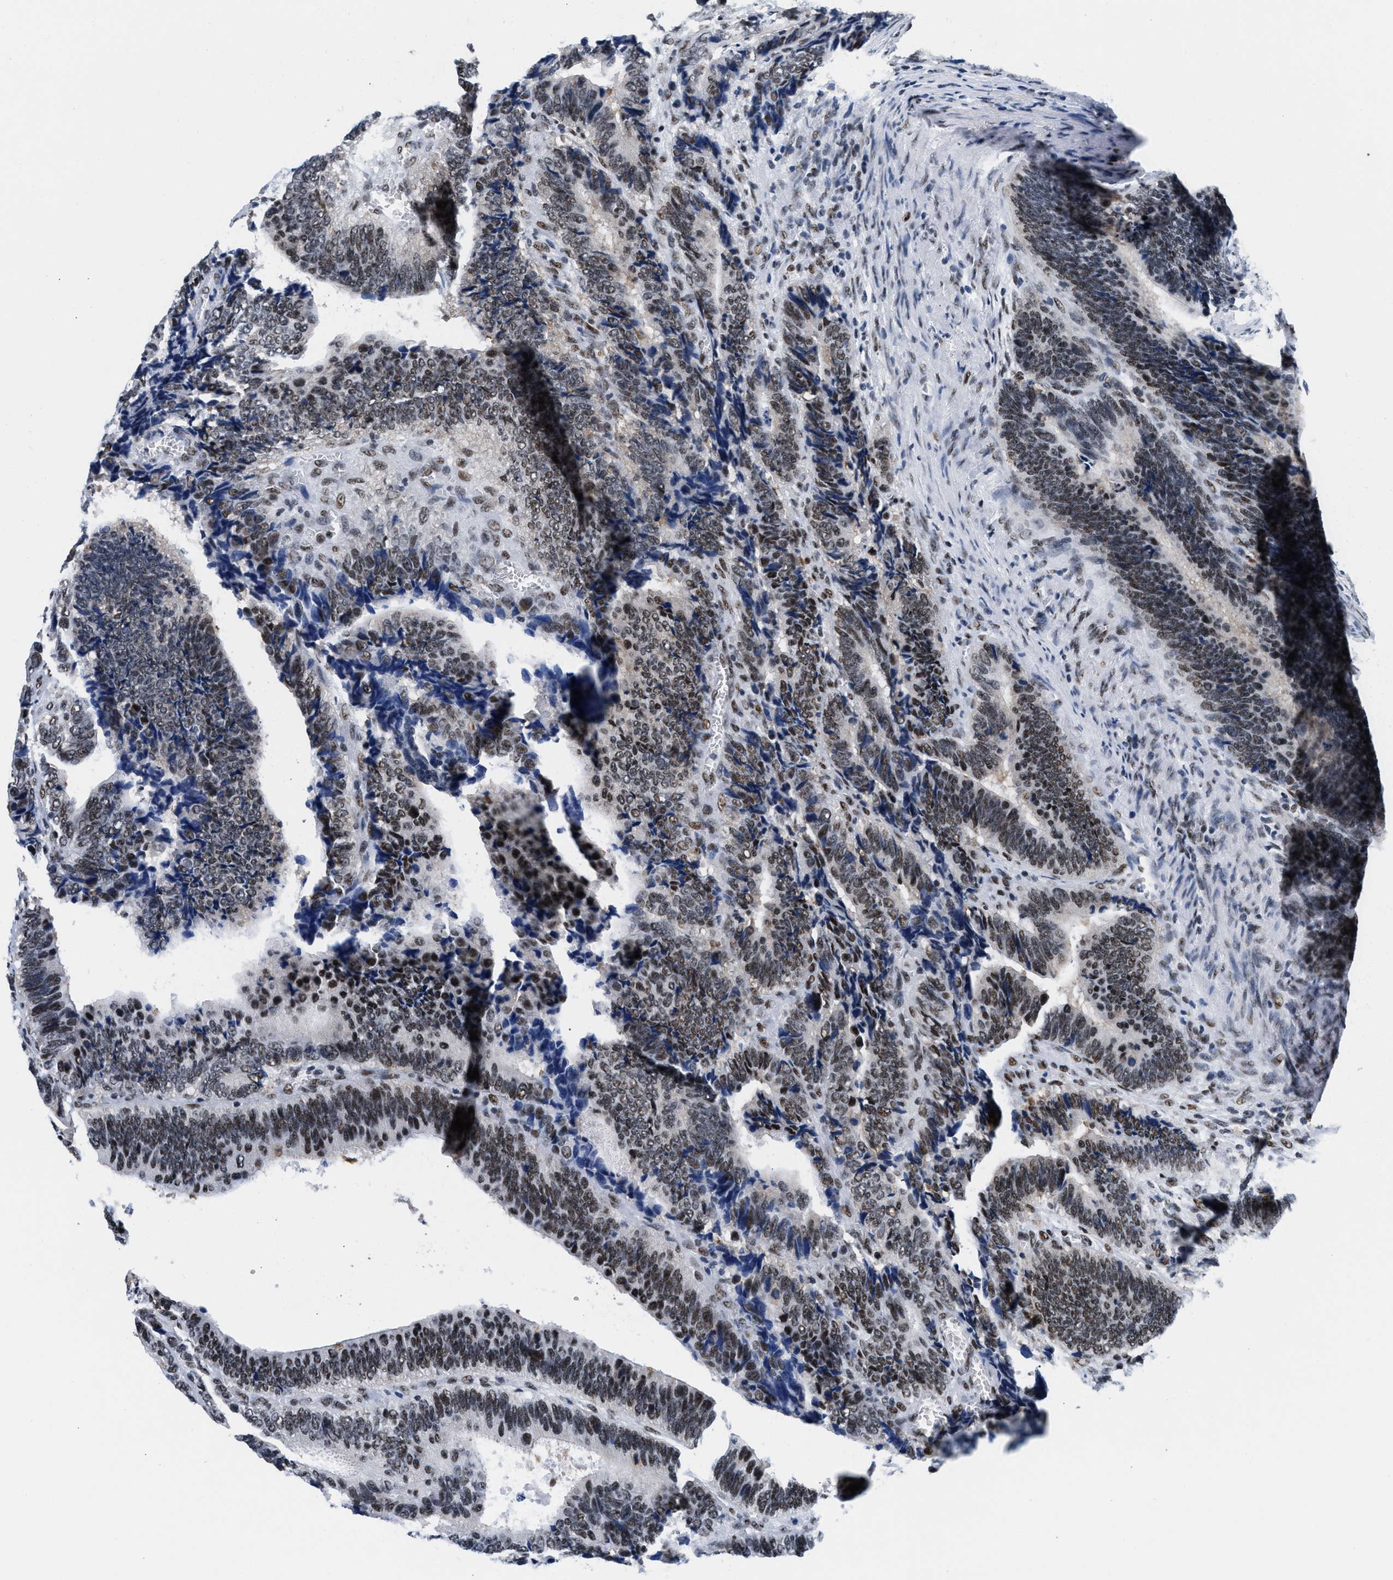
{"staining": {"intensity": "moderate", "quantity": ">75%", "location": "nuclear"}, "tissue": "colorectal cancer", "cell_type": "Tumor cells", "image_type": "cancer", "snomed": [{"axis": "morphology", "description": "Adenocarcinoma, NOS"}, {"axis": "topography", "description": "Colon"}], "caption": "High-magnification brightfield microscopy of colorectal cancer stained with DAB (brown) and counterstained with hematoxylin (blue). tumor cells exhibit moderate nuclear expression is present in about>75% of cells.", "gene": "RAD50", "patient": {"sex": "male", "age": 72}}